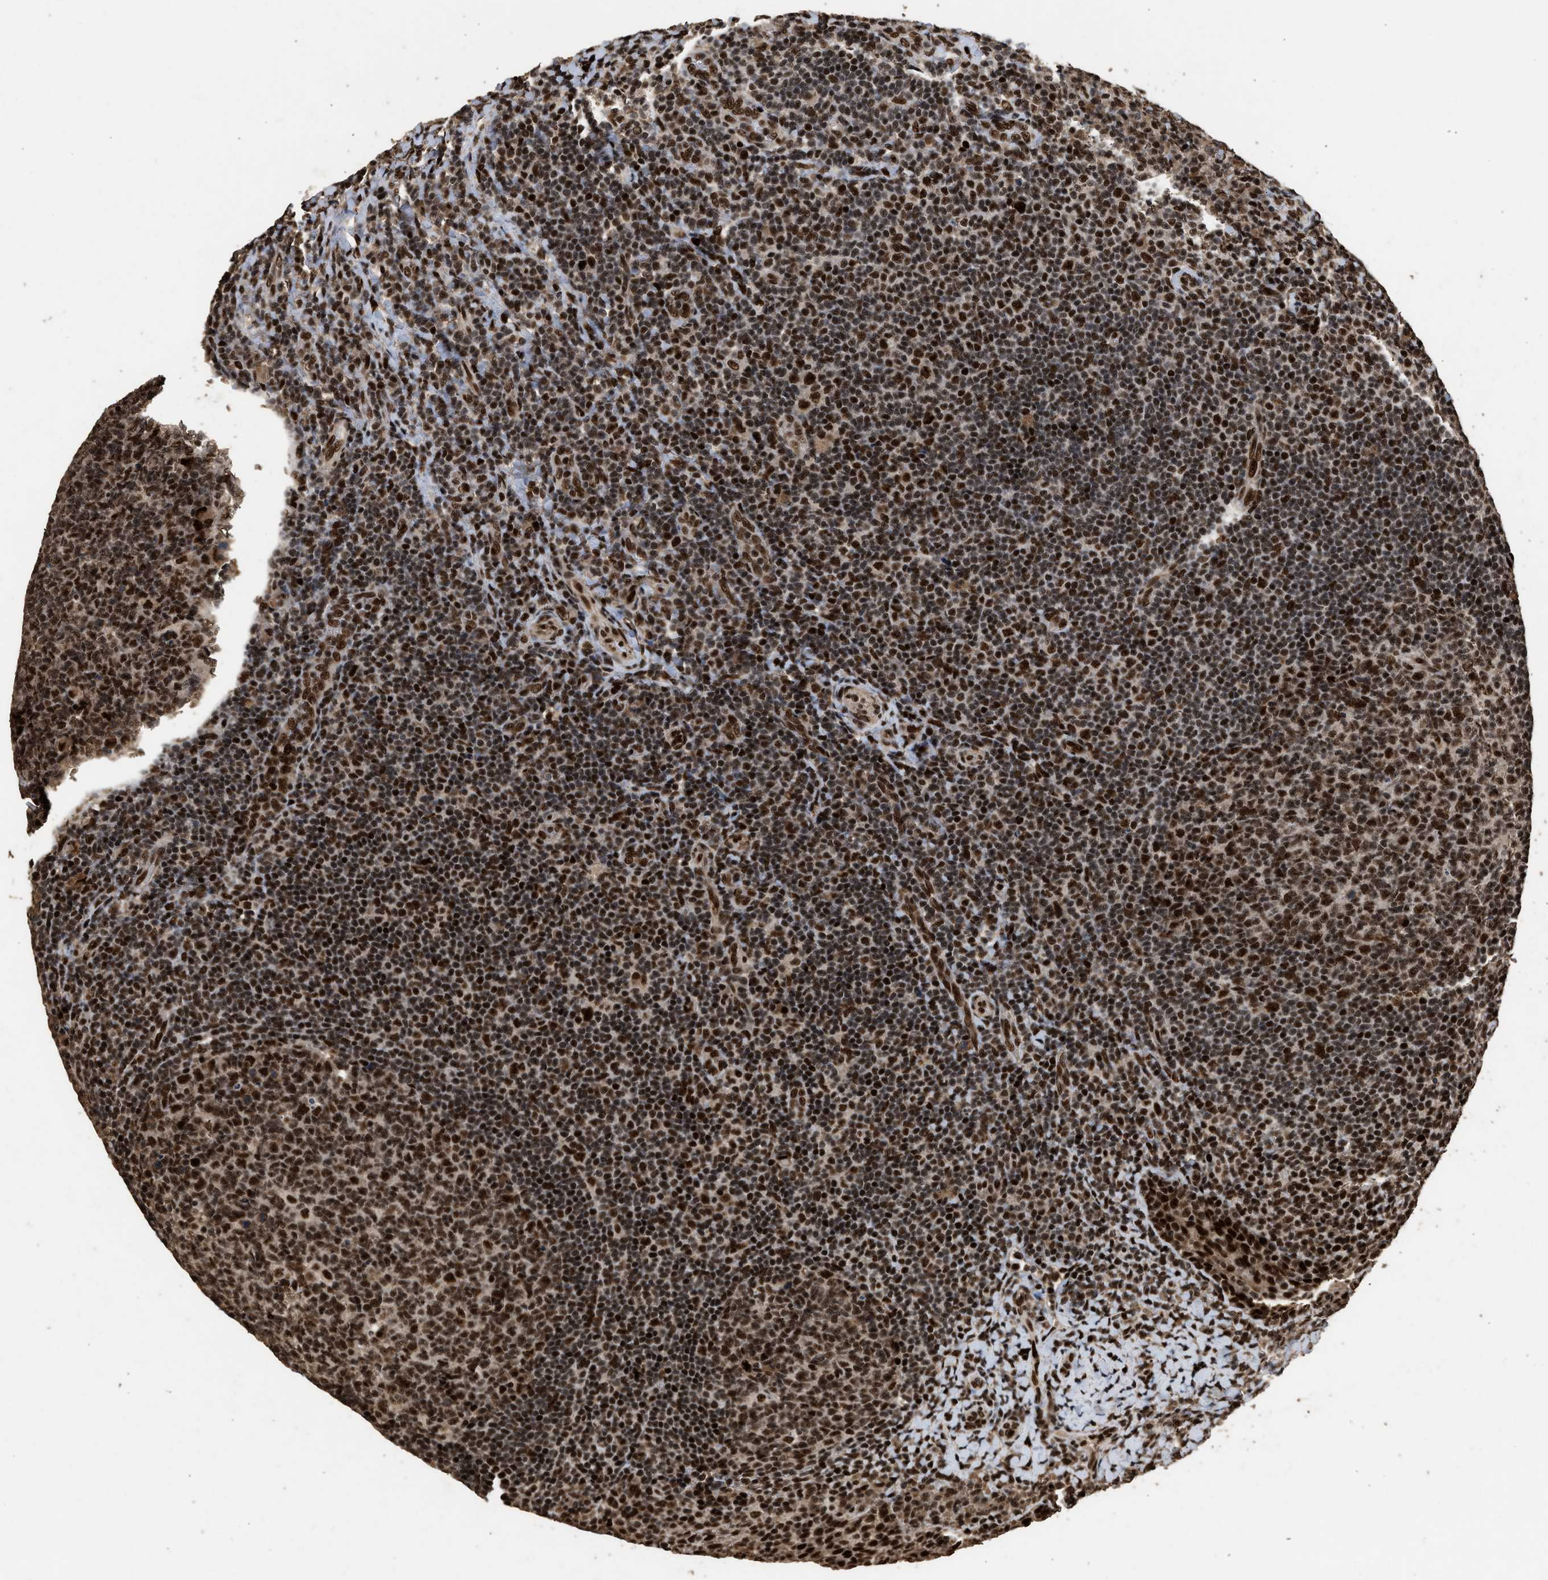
{"staining": {"intensity": "strong", "quantity": ">75%", "location": "nuclear"}, "tissue": "tonsil", "cell_type": "Germinal center cells", "image_type": "normal", "snomed": [{"axis": "morphology", "description": "Normal tissue, NOS"}, {"axis": "topography", "description": "Tonsil"}], "caption": "Protein analysis of unremarkable tonsil exhibits strong nuclear staining in about >75% of germinal center cells. Using DAB (brown) and hematoxylin (blue) stains, captured at high magnification using brightfield microscopy.", "gene": "PPP4R3B", "patient": {"sex": "male", "age": 17}}